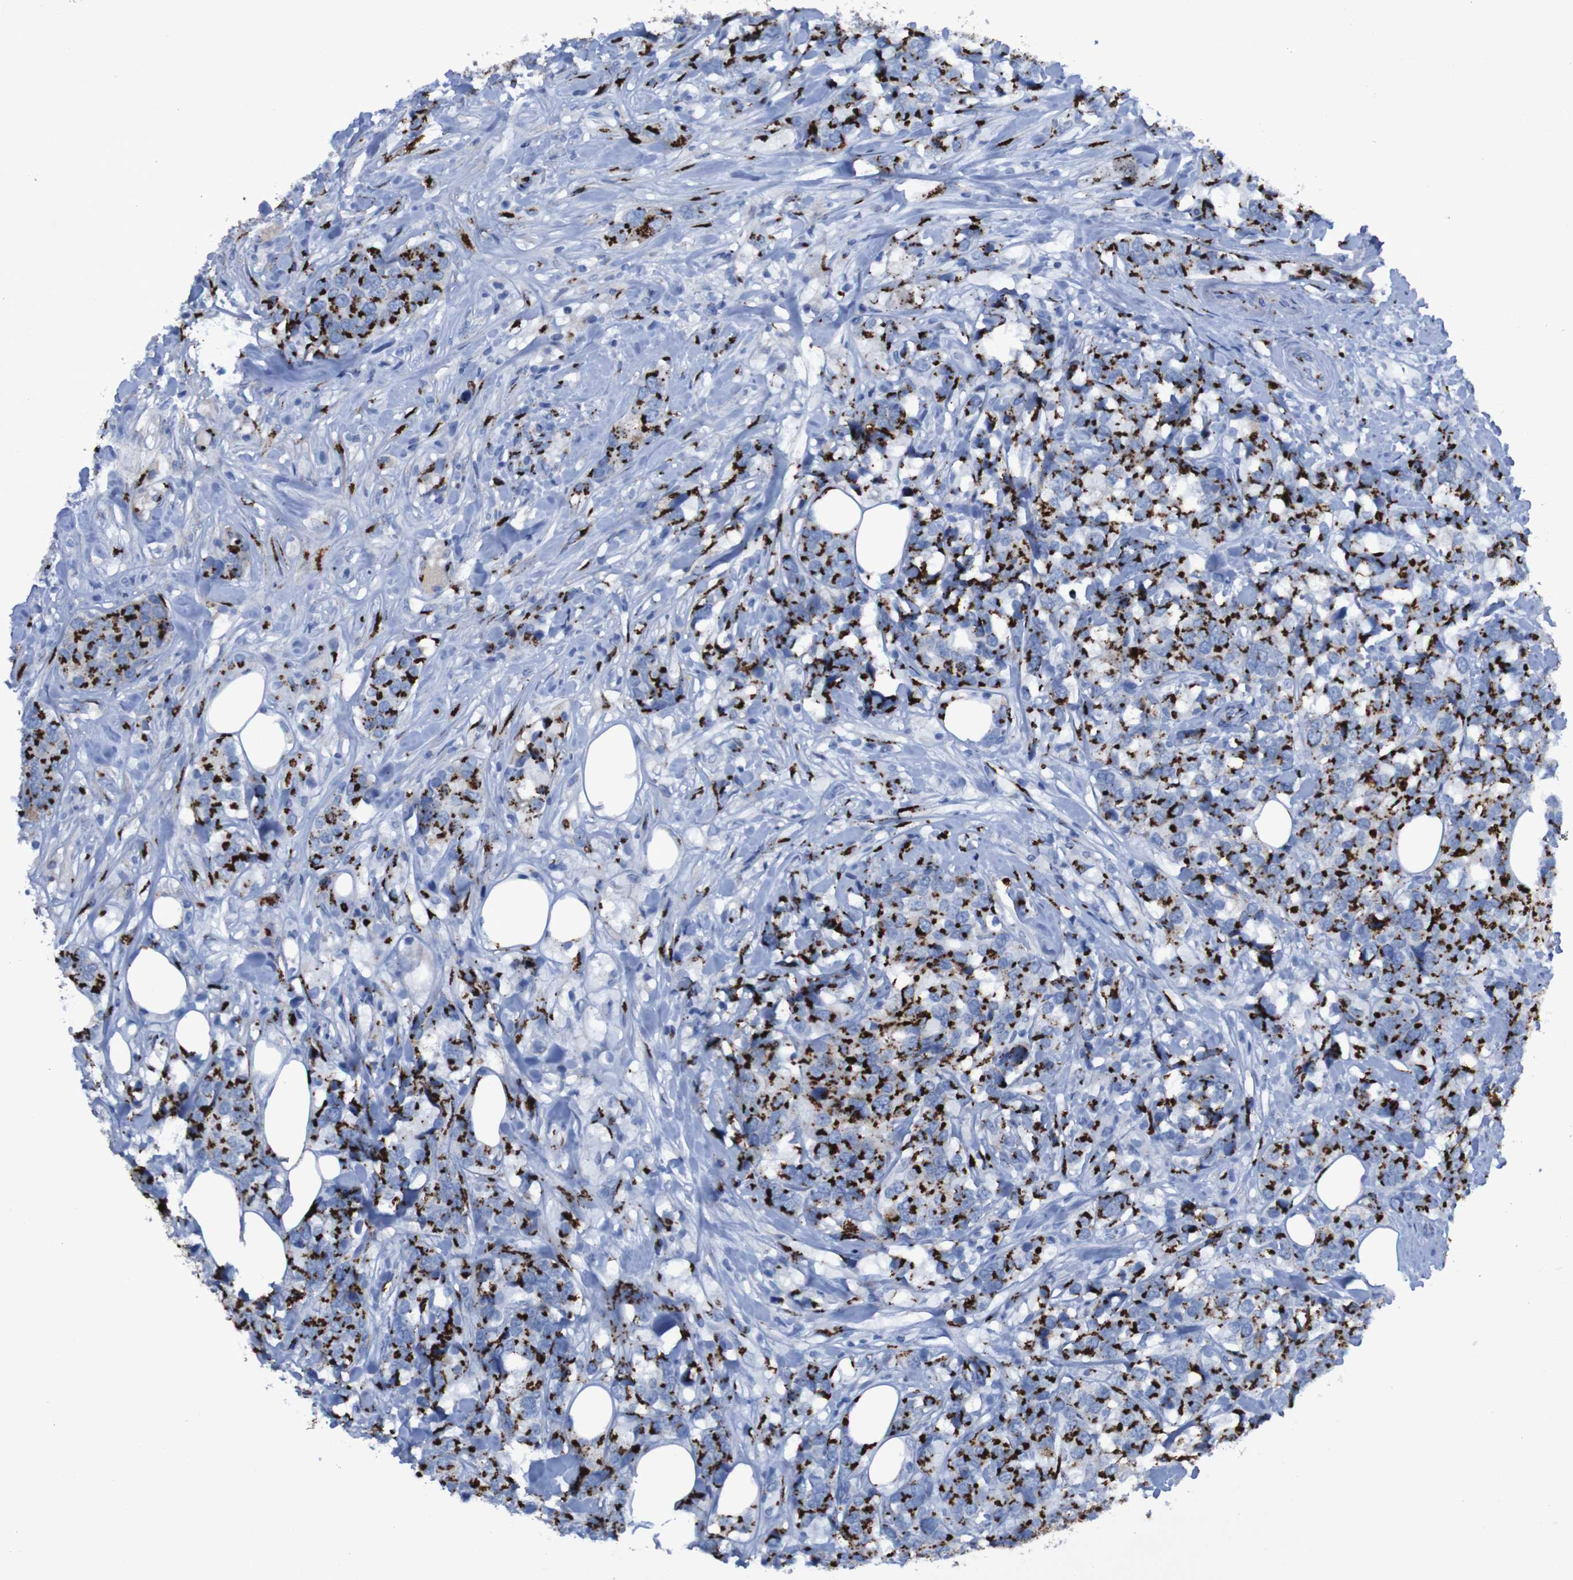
{"staining": {"intensity": "strong", "quantity": ">75%", "location": "cytoplasmic/membranous"}, "tissue": "breast cancer", "cell_type": "Tumor cells", "image_type": "cancer", "snomed": [{"axis": "morphology", "description": "Lobular carcinoma"}, {"axis": "topography", "description": "Breast"}], "caption": "Protein expression analysis of breast cancer exhibits strong cytoplasmic/membranous expression in about >75% of tumor cells. Using DAB (3,3'-diaminobenzidine) (brown) and hematoxylin (blue) stains, captured at high magnification using brightfield microscopy.", "gene": "GOLM1", "patient": {"sex": "female", "age": 59}}